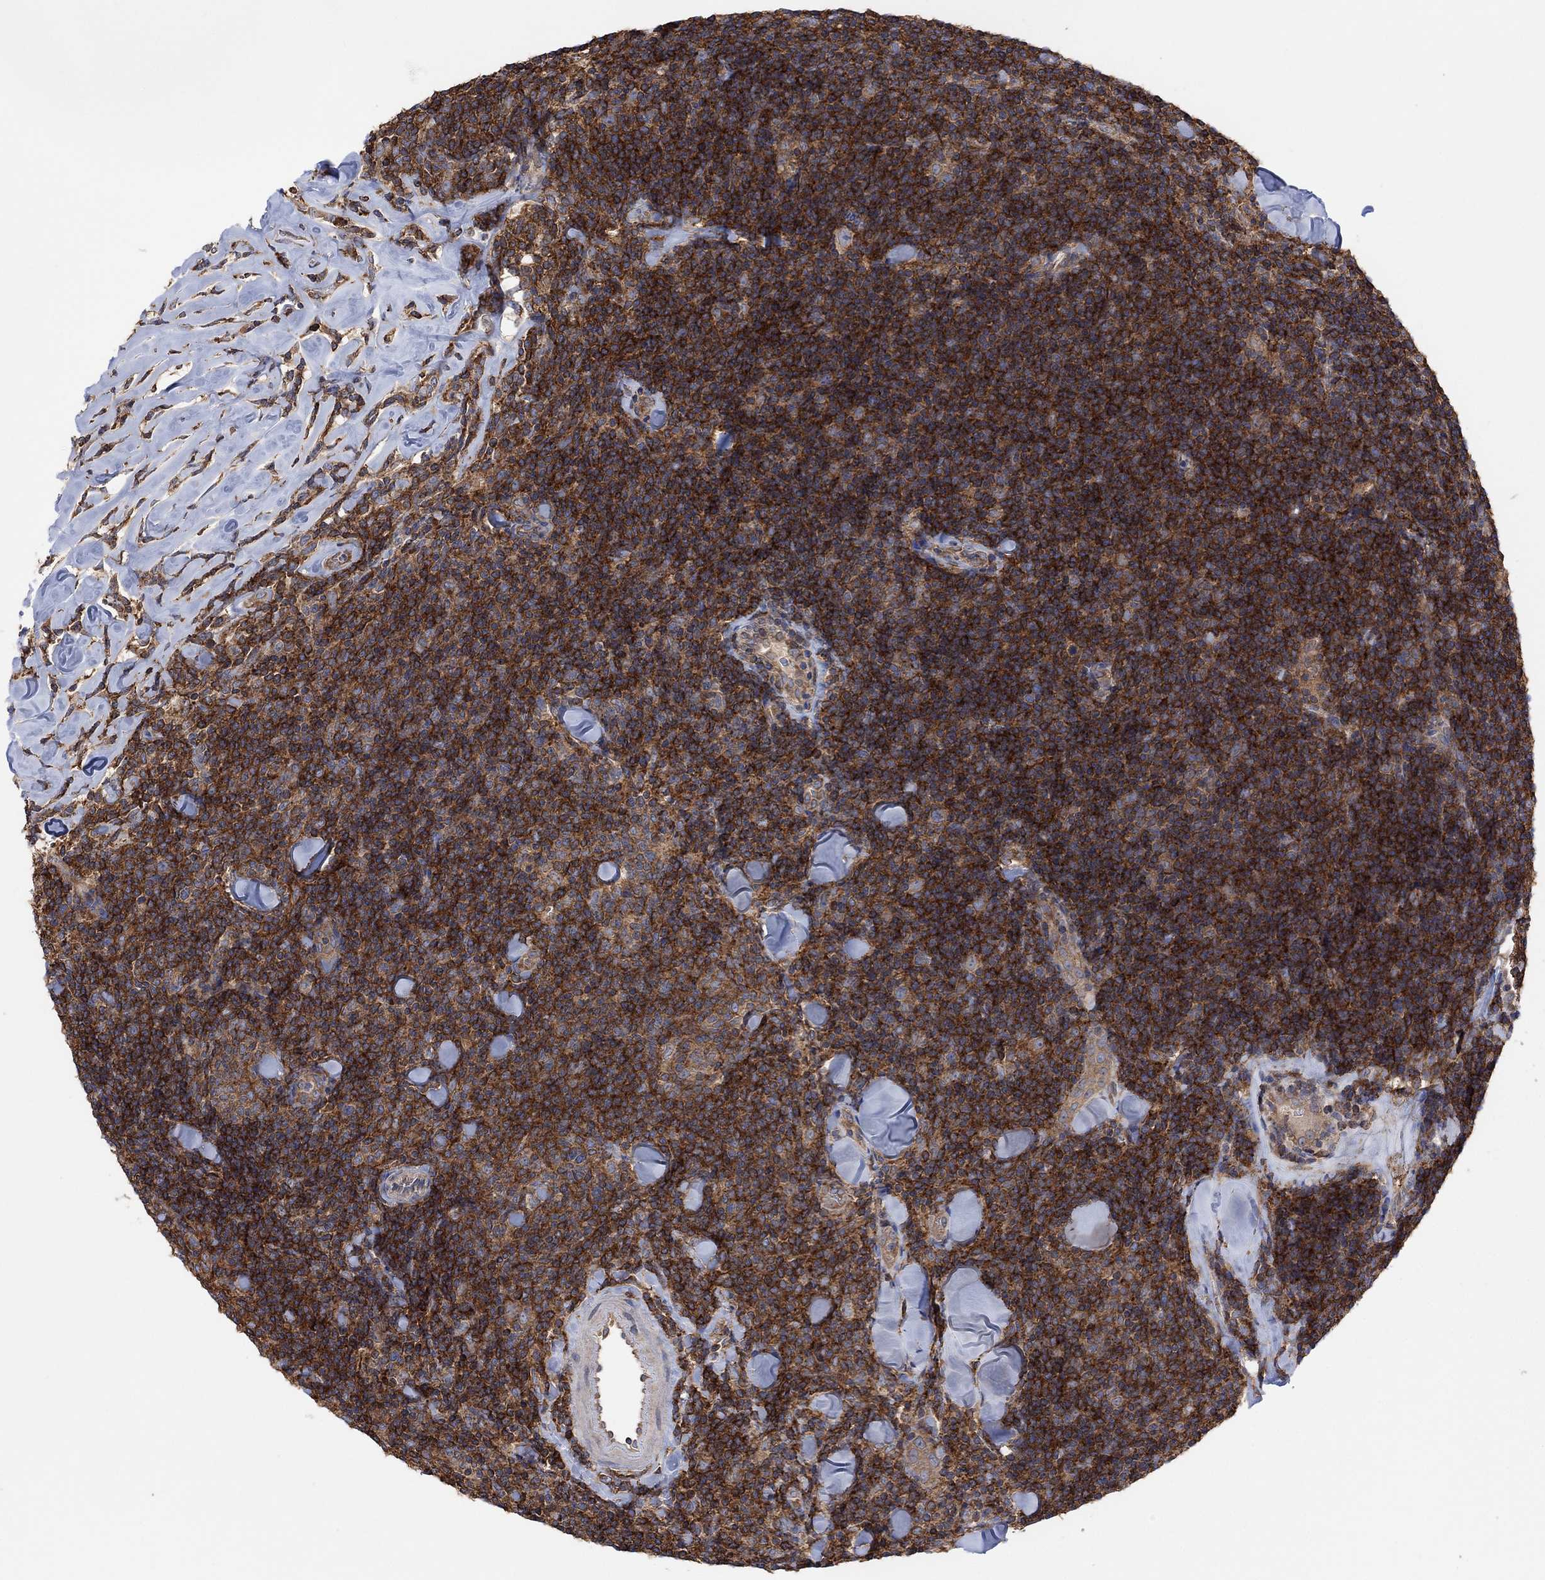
{"staining": {"intensity": "strong", "quantity": ">75%", "location": "cytoplasmic/membranous"}, "tissue": "lymphoma", "cell_type": "Tumor cells", "image_type": "cancer", "snomed": [{"axis": "morphology", "description": "Malignant lymphoma, non-Hodgkin's type, Low grade"}, {"axis": "topography", "description": "Lymph node"}], "caption": "Immunohistochemical staining of lymphoma exhibits high levels of strong cytoplasmic/membranous protein staining in about >75% of tumor cells.", "gene": "BLOC1S3", "patient": {"sex": "female", "age": 56}}